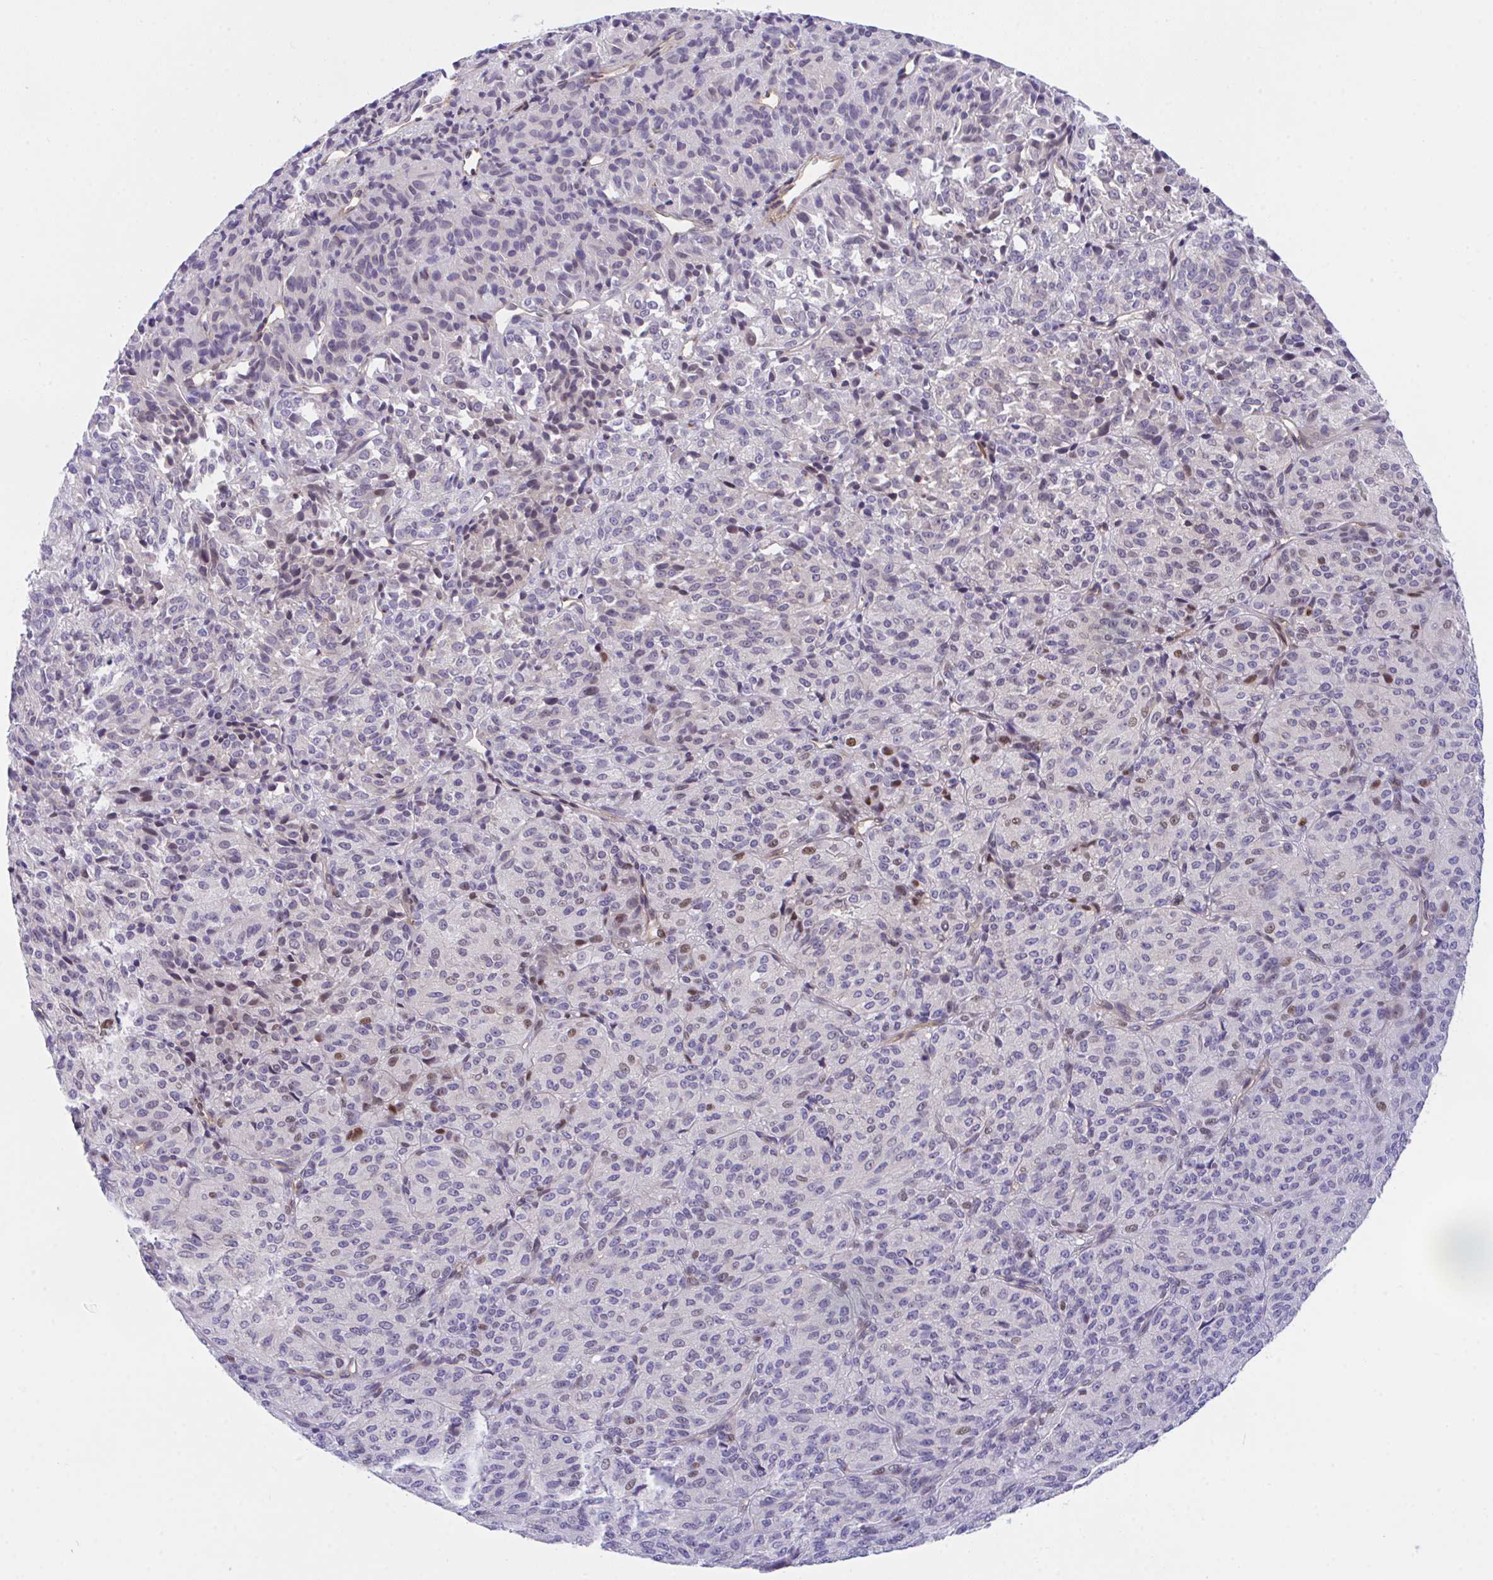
{"staining": {"intensity": "negative", "quantity": "none", "location": "none"}, "tissue": "melanoma", "cell_type": "Tumor cells", "image_type": "cancer", "snomed": [{"axis": "morphology", "description": "Malignant melanoma, Metastatic site"}, {"axis": "topography", "description": "Brain"}], "caption": "Melanoma was stained to show a protein in brown. There is no significant positivity in tumor cells.", "gene": "ZBED3", "patient": {"sex": "female", "age": 56}}